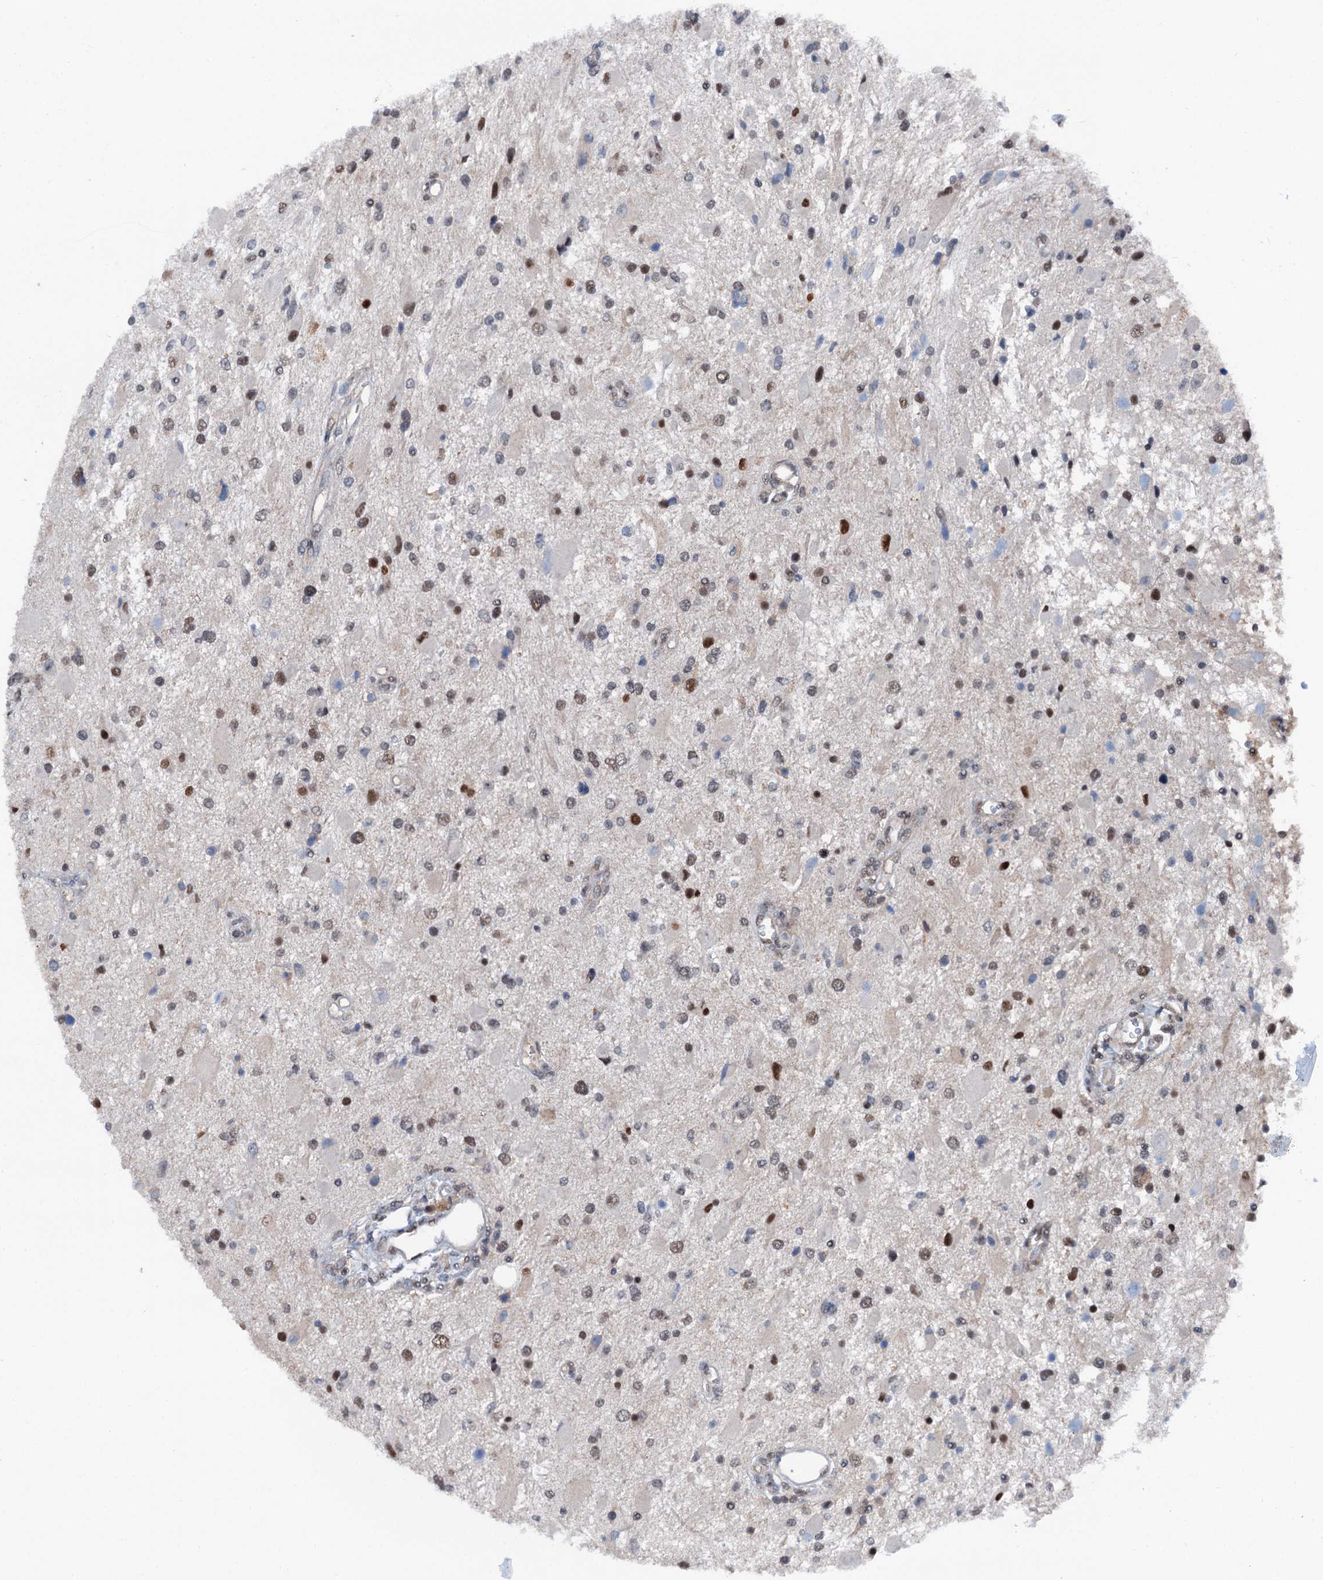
{"staining": {"intensity": "moderate", "quantity": "25%-75%", "location": "nuclear"}, "tissue": "glioma", "cell_type": "Tumor cells", "image_type": "cancer", "snomed": [{"axis": "morphology", "description": "Glioma, malignant, High grade"}, {"axis": "topography", "description": "Brain"}], "caption": "DAB (3,3'-diaminobenzidine) immunohistochemical staining of glioma shows moderate nuclear protein staining in approximately 25%-75% of tumor cells.", "gene": "PSMD13", "patient": {"sex": "male", "age": 53}}